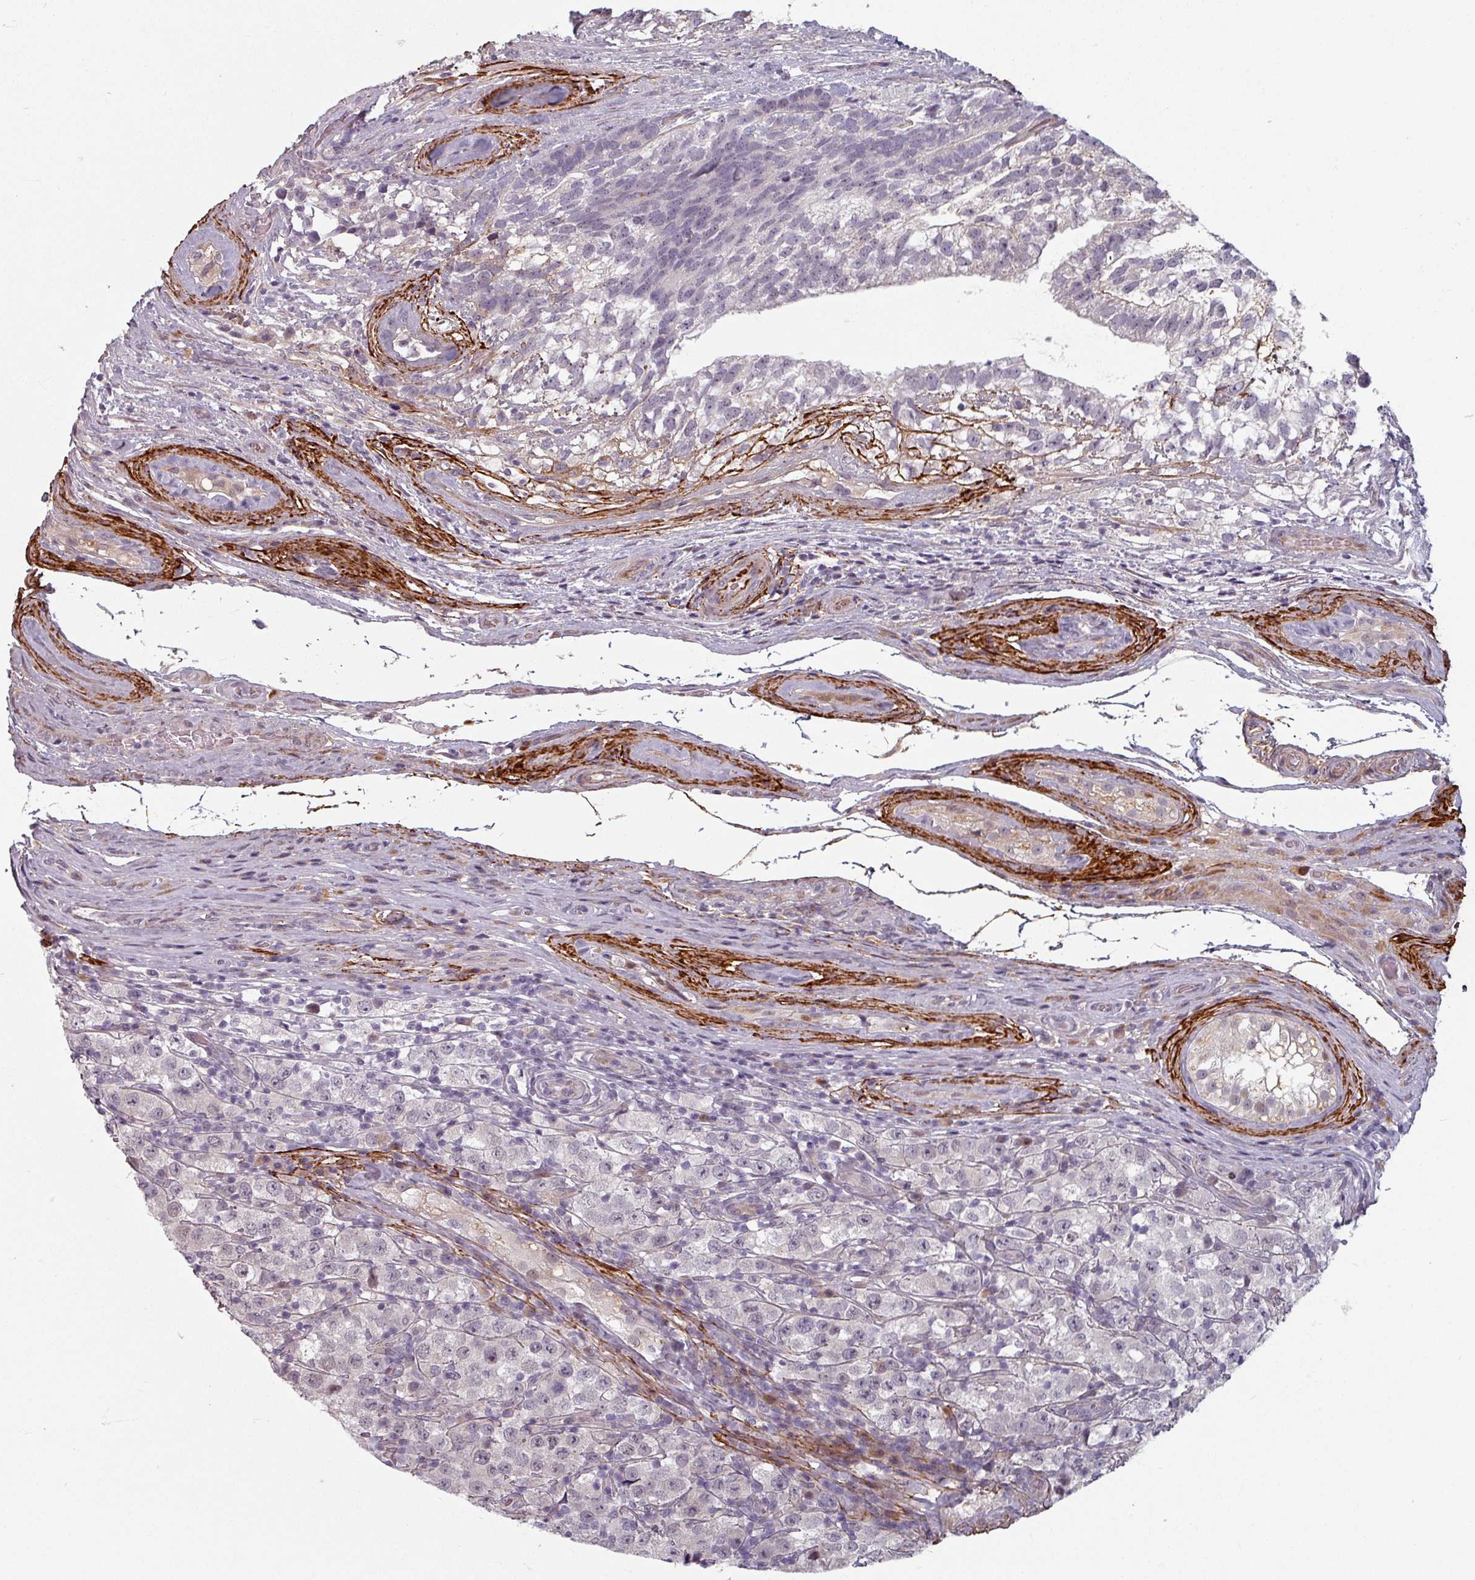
{"staining": {"intensity": "negative", "quantity": "none", "location": "none"}, "tissue": "testis cancer", "cell_type": "Tumor cells", "image_type": "cancer", "snomed": [{"axis": "morphology", "description": "Seminoma, NOS"}, {"axis": "morphology", "description": "Carcinoma, Embryonal, NOS"}, {"axis": "topography", "description": "Testis"}], "caption": "Tumor cells are negative for brown protein staining in testis cancer (seminoma).", "gene": "CYB5RL", "patient": {"sex": "male", "age": 41}}